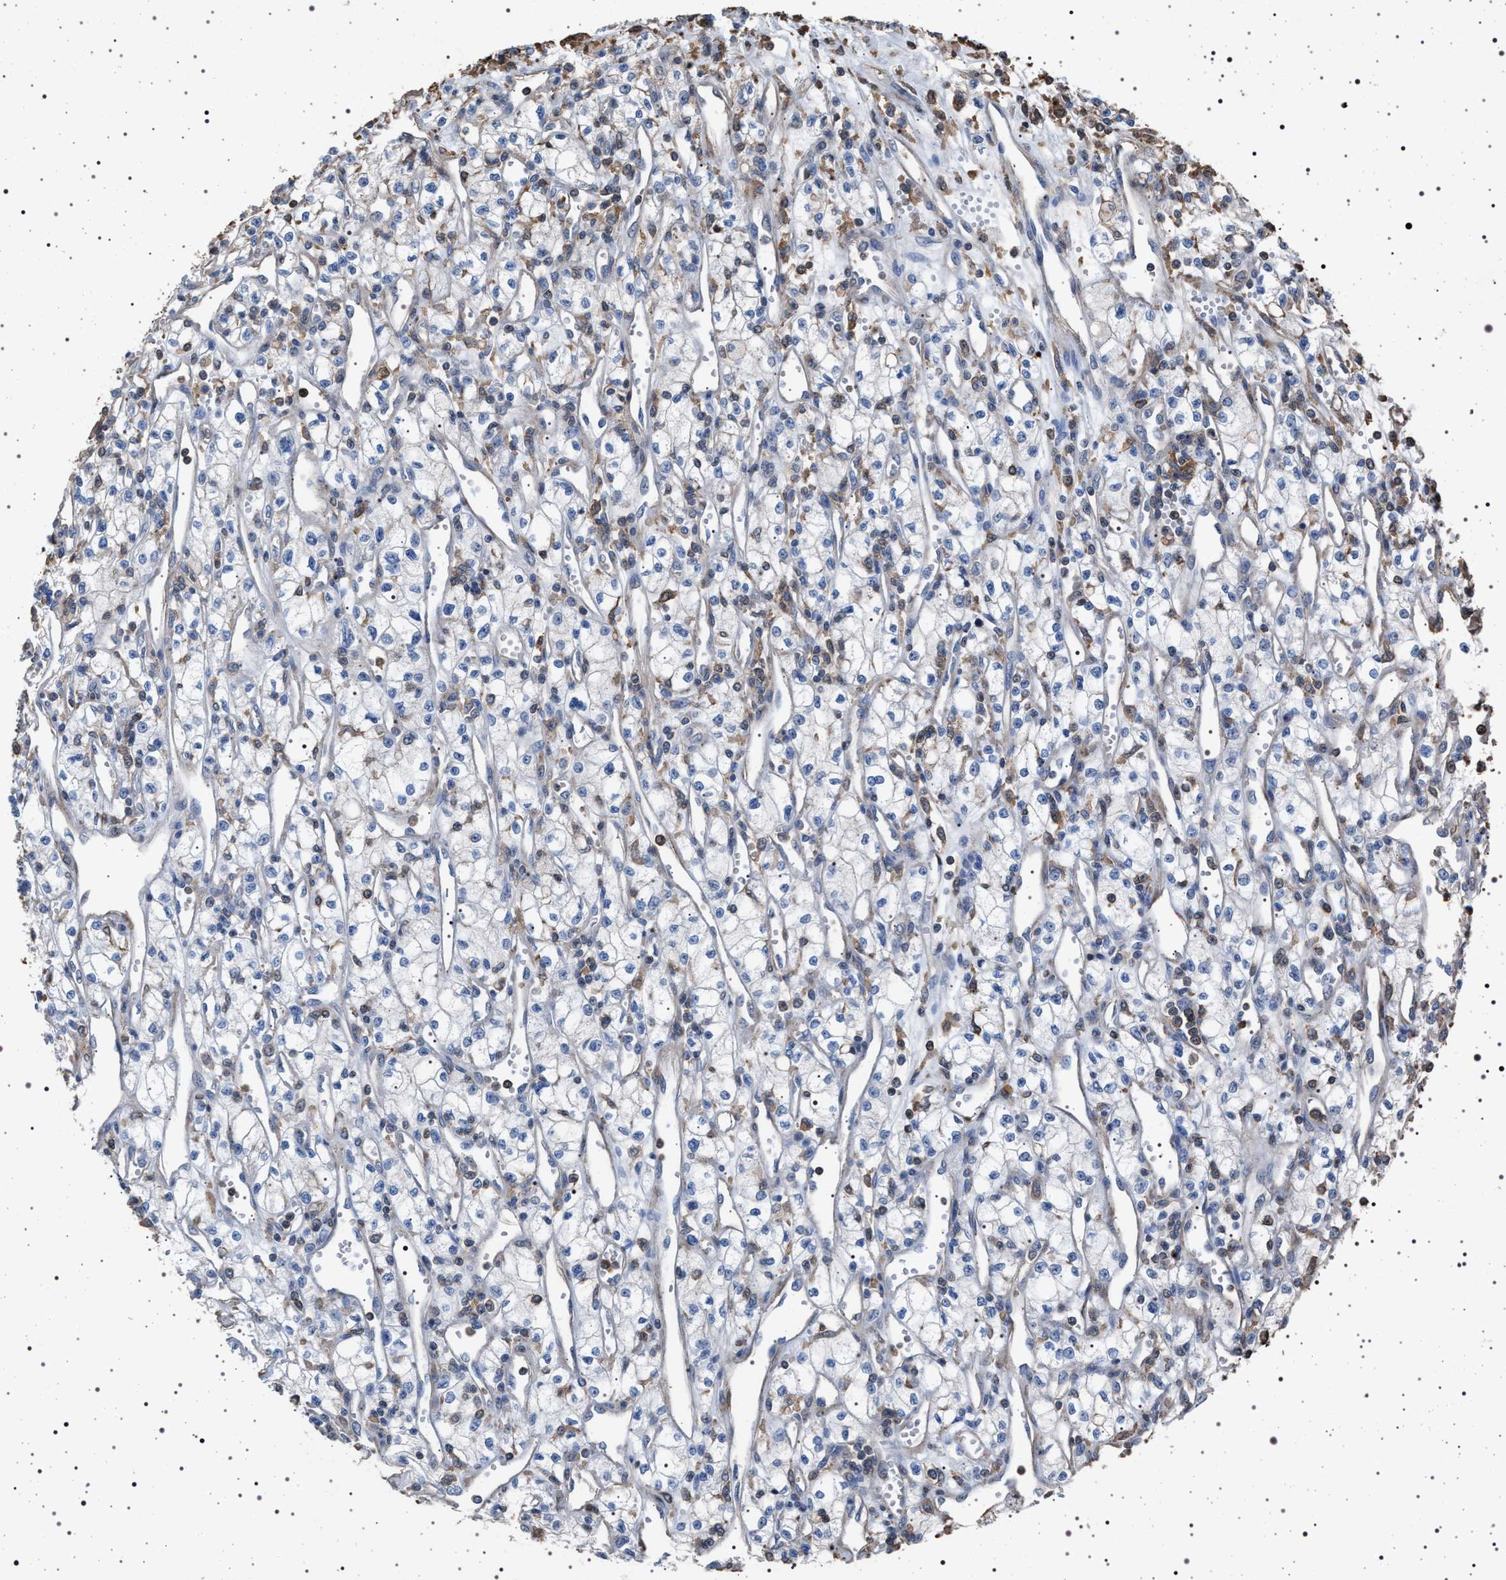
{"staining": {"intensity": "negative", "quantity": "none", "location": "none"}, "tissue": "renal cancer", "cell_type": "Tumor cells", "image_type": "cancer", "snomed": [{"axis": "morphology", "description": "Adenocarcinoma, NOS"}, {"axis": "topography", "description": "Kidney"}], "caption": "Immunohistochemical staining of human renal adenocarcinoma shows no significant expression in tumor cells.", "gene": "SMAP2", "patient": {"sex": "male", "age": 59}}